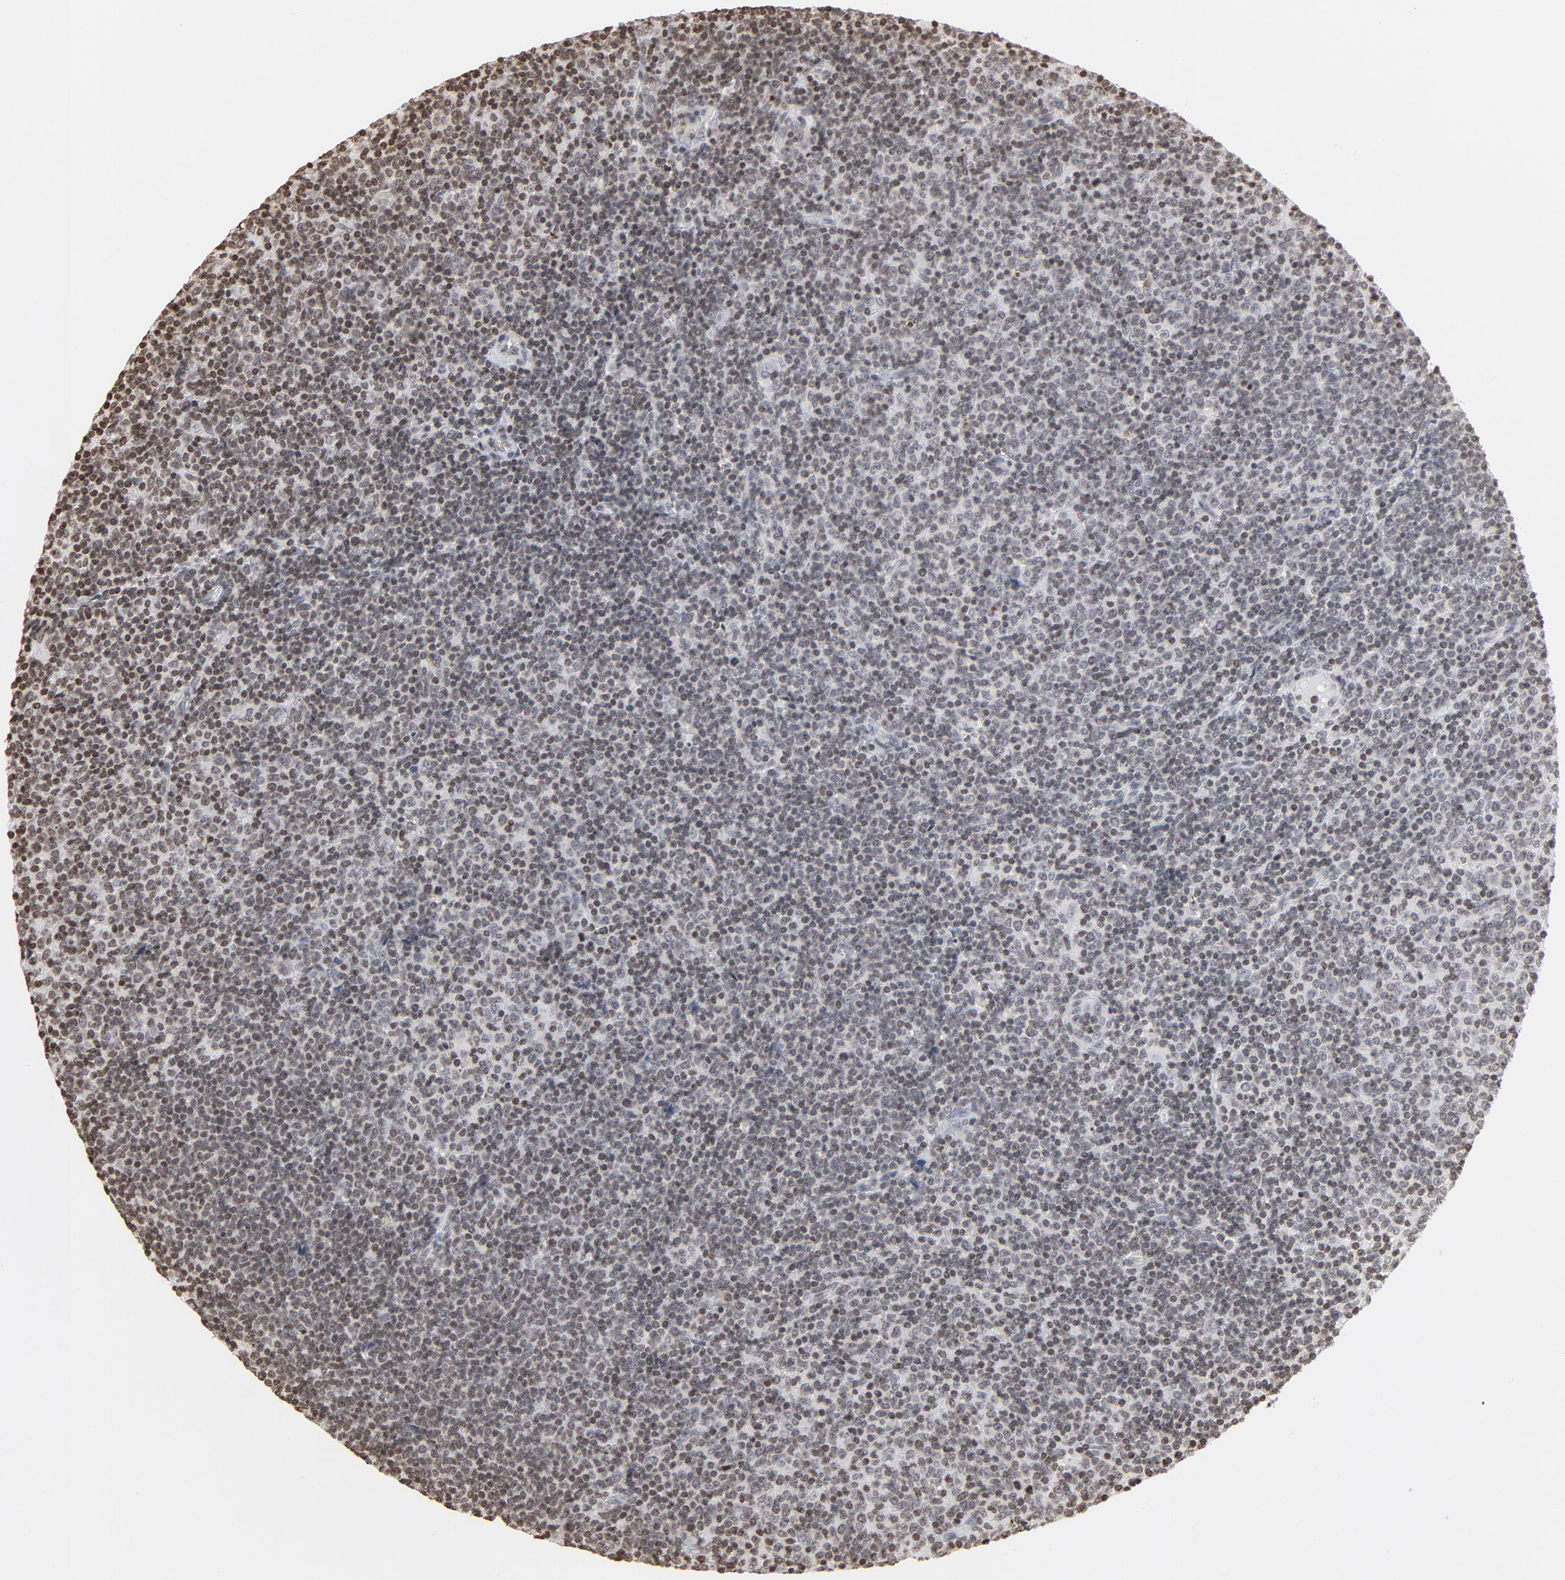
{"staining": {"intensity": "weak", "quantity": "25%-75%", "location": "nuclear"}, "tissue": "lymphoma", "cell_type": "Tumor cells", "image_type": "cancer", "snomed": [{"axis": "morphology", "description": "Malignant lymphoma, non-Hodgkin's type, Low grade"}, {"axis": "topography", "description": "Lymph node"}], "caption": "Weak nuclear protein expression is appreciated in about 25%-75% of tumor cells in low-grade malignant lymphoma, non-Hodgkin's type.", "gene": "H2AC12", "patient": {"sex": "male", "age": 70}}